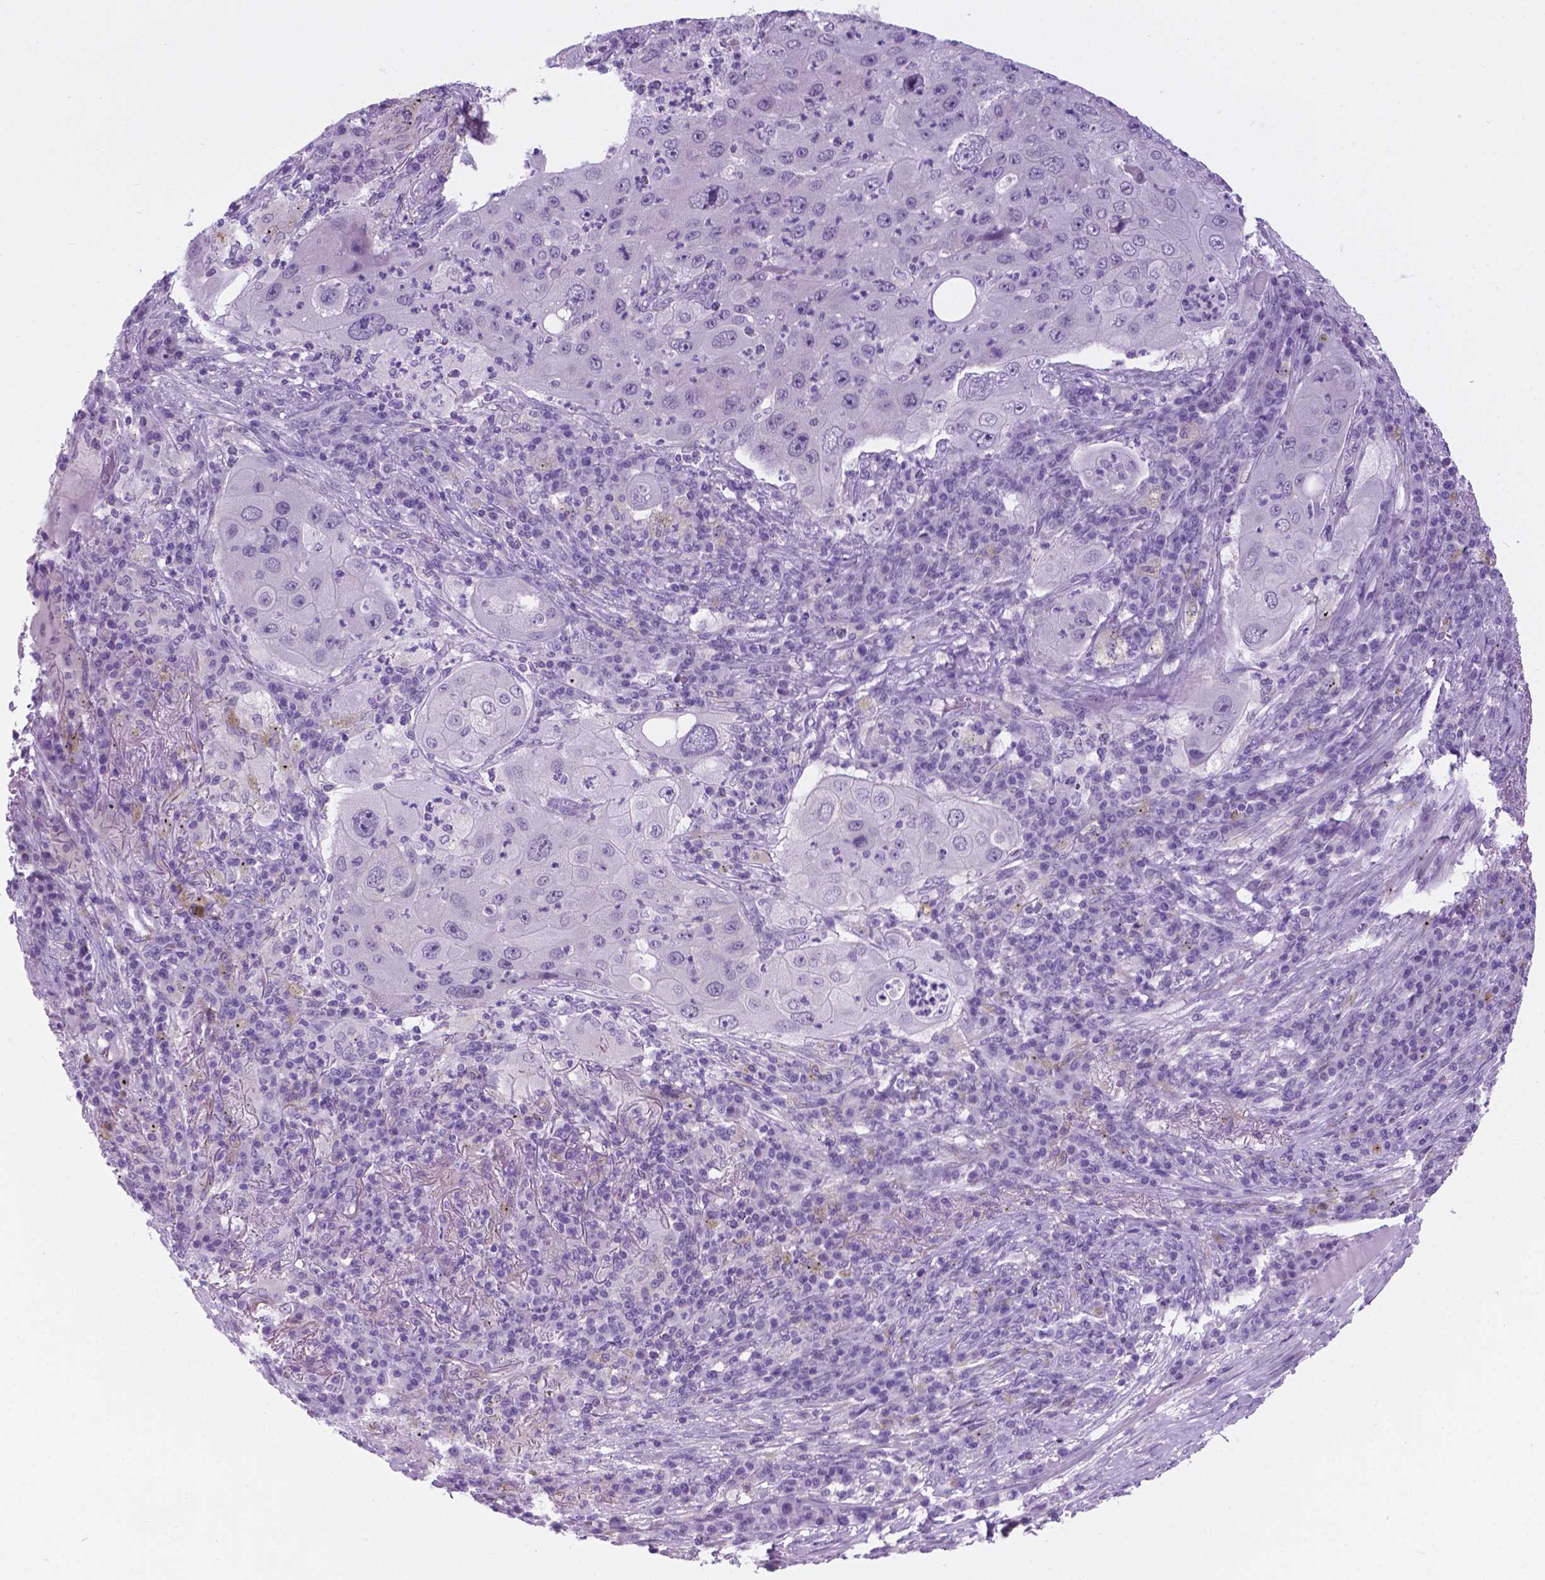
{"staining": {"intensity": "negative", "quantity": "none", "location": "none"}, "tissue": "lung cancer", "cell_type": "Tumor cells", "image_type": "cancer", "snomed": [{"axis": "morphology", "description": "Squamous cell carcinoma, NOS"}, {"axis": "topography", "description": "Lung"}], "caption": "Image shows no significant protein expression in tumor cells of lung cancer. (DAB IHC with hematoxylin counter stain).", "gene": "ARMS2", "patient": {"sex": "female", "age": 59}}